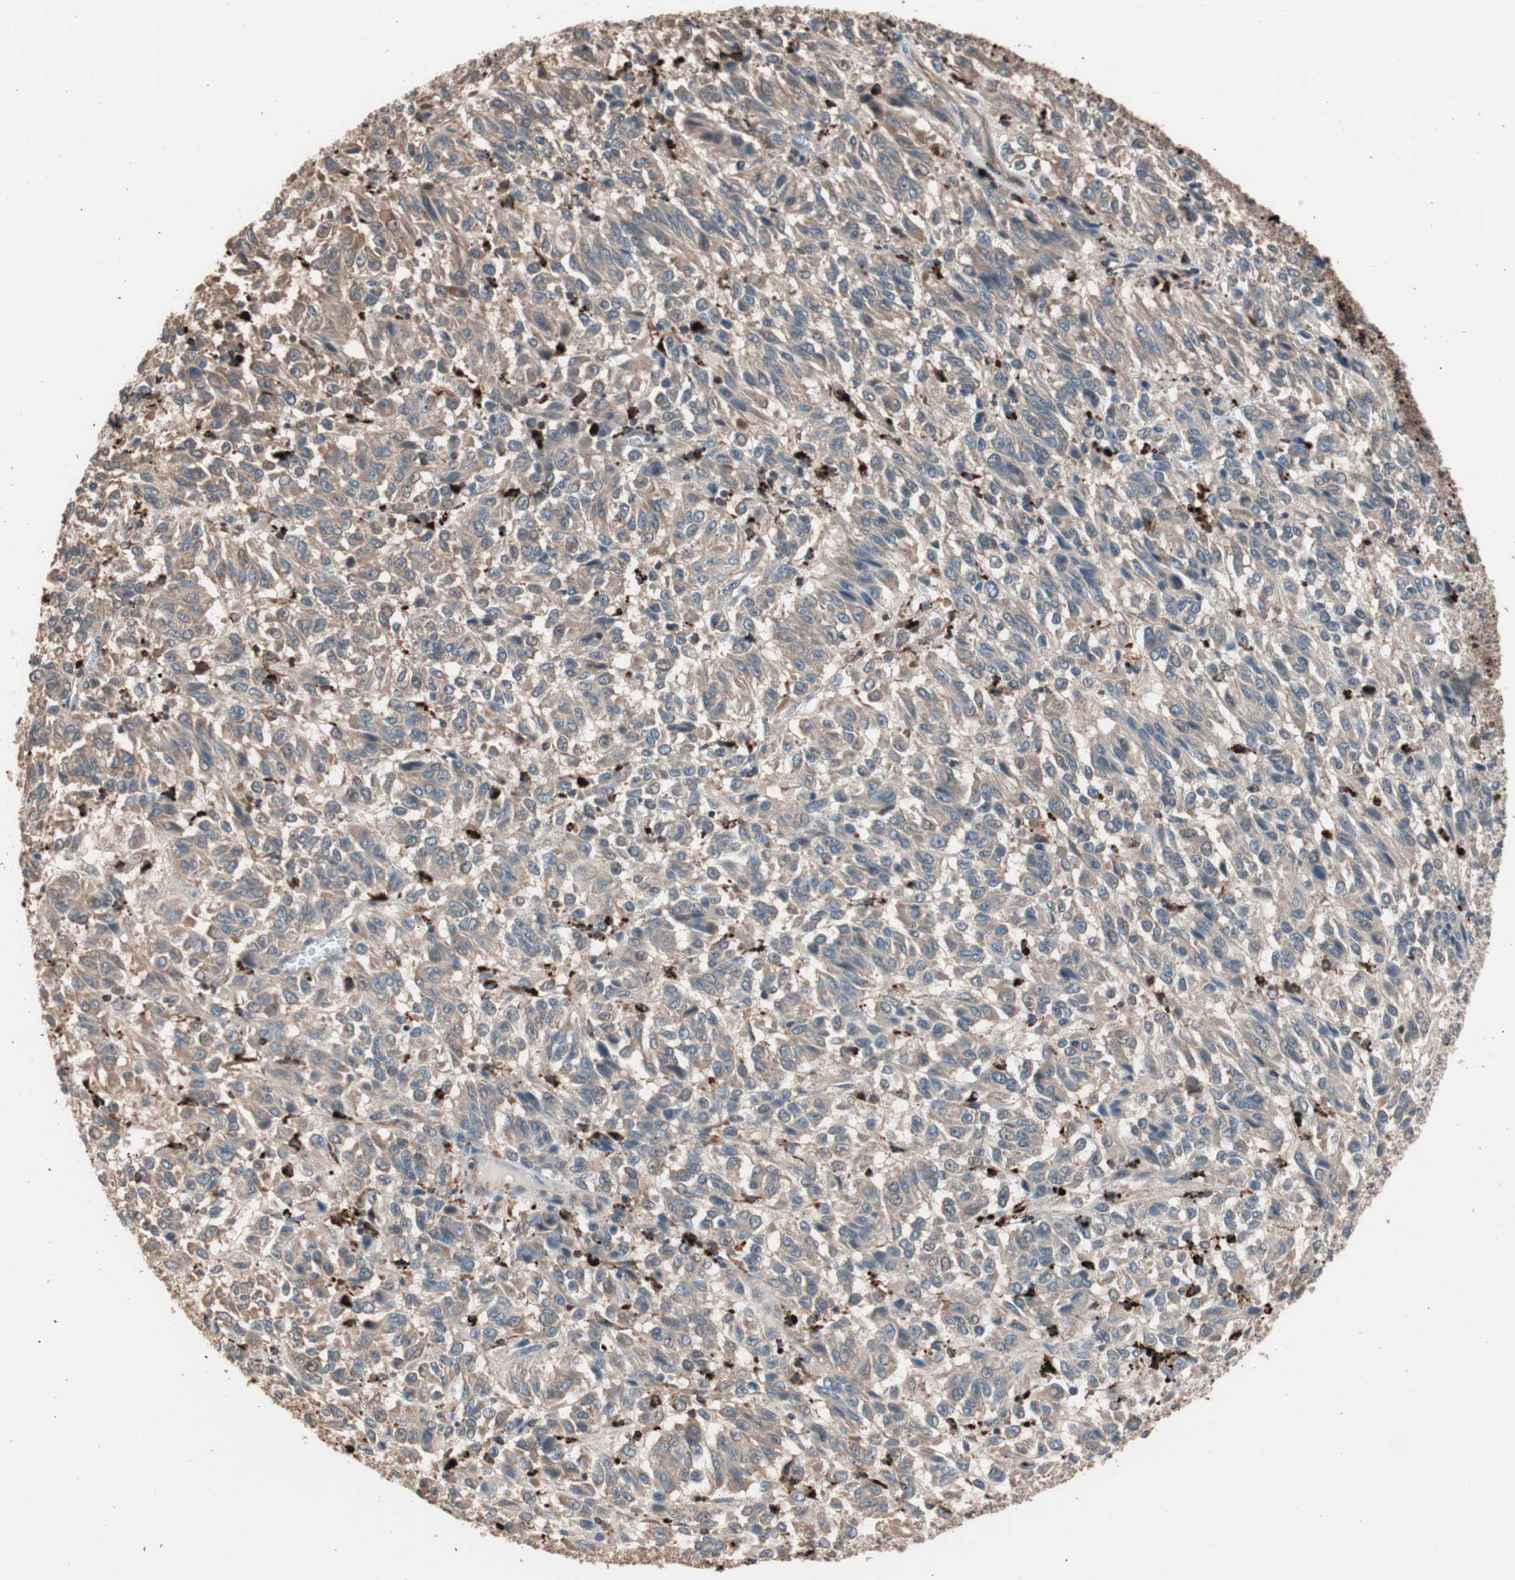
{"staining": {"intensity": "weak", "quantity": ">75%", "location": "cytoplasmic/membranous"}, "tissue": "melanoma", "cell_type": "Tumor cells", "image_type": "cancer", "snomed": [{"axis": "morphology", "description": "Malignant melanoma, Metastatic site"}, {"axis": "topography", "description": "Lung"}], "caption": "Malignant melanoma (metastatic site) stained with a brown dye shows weak cytoplasmic/membranous positive expression in about >75% of tumor cells.", "gene": "CCT3", "patient": {"sex": "male", "age": 64}}